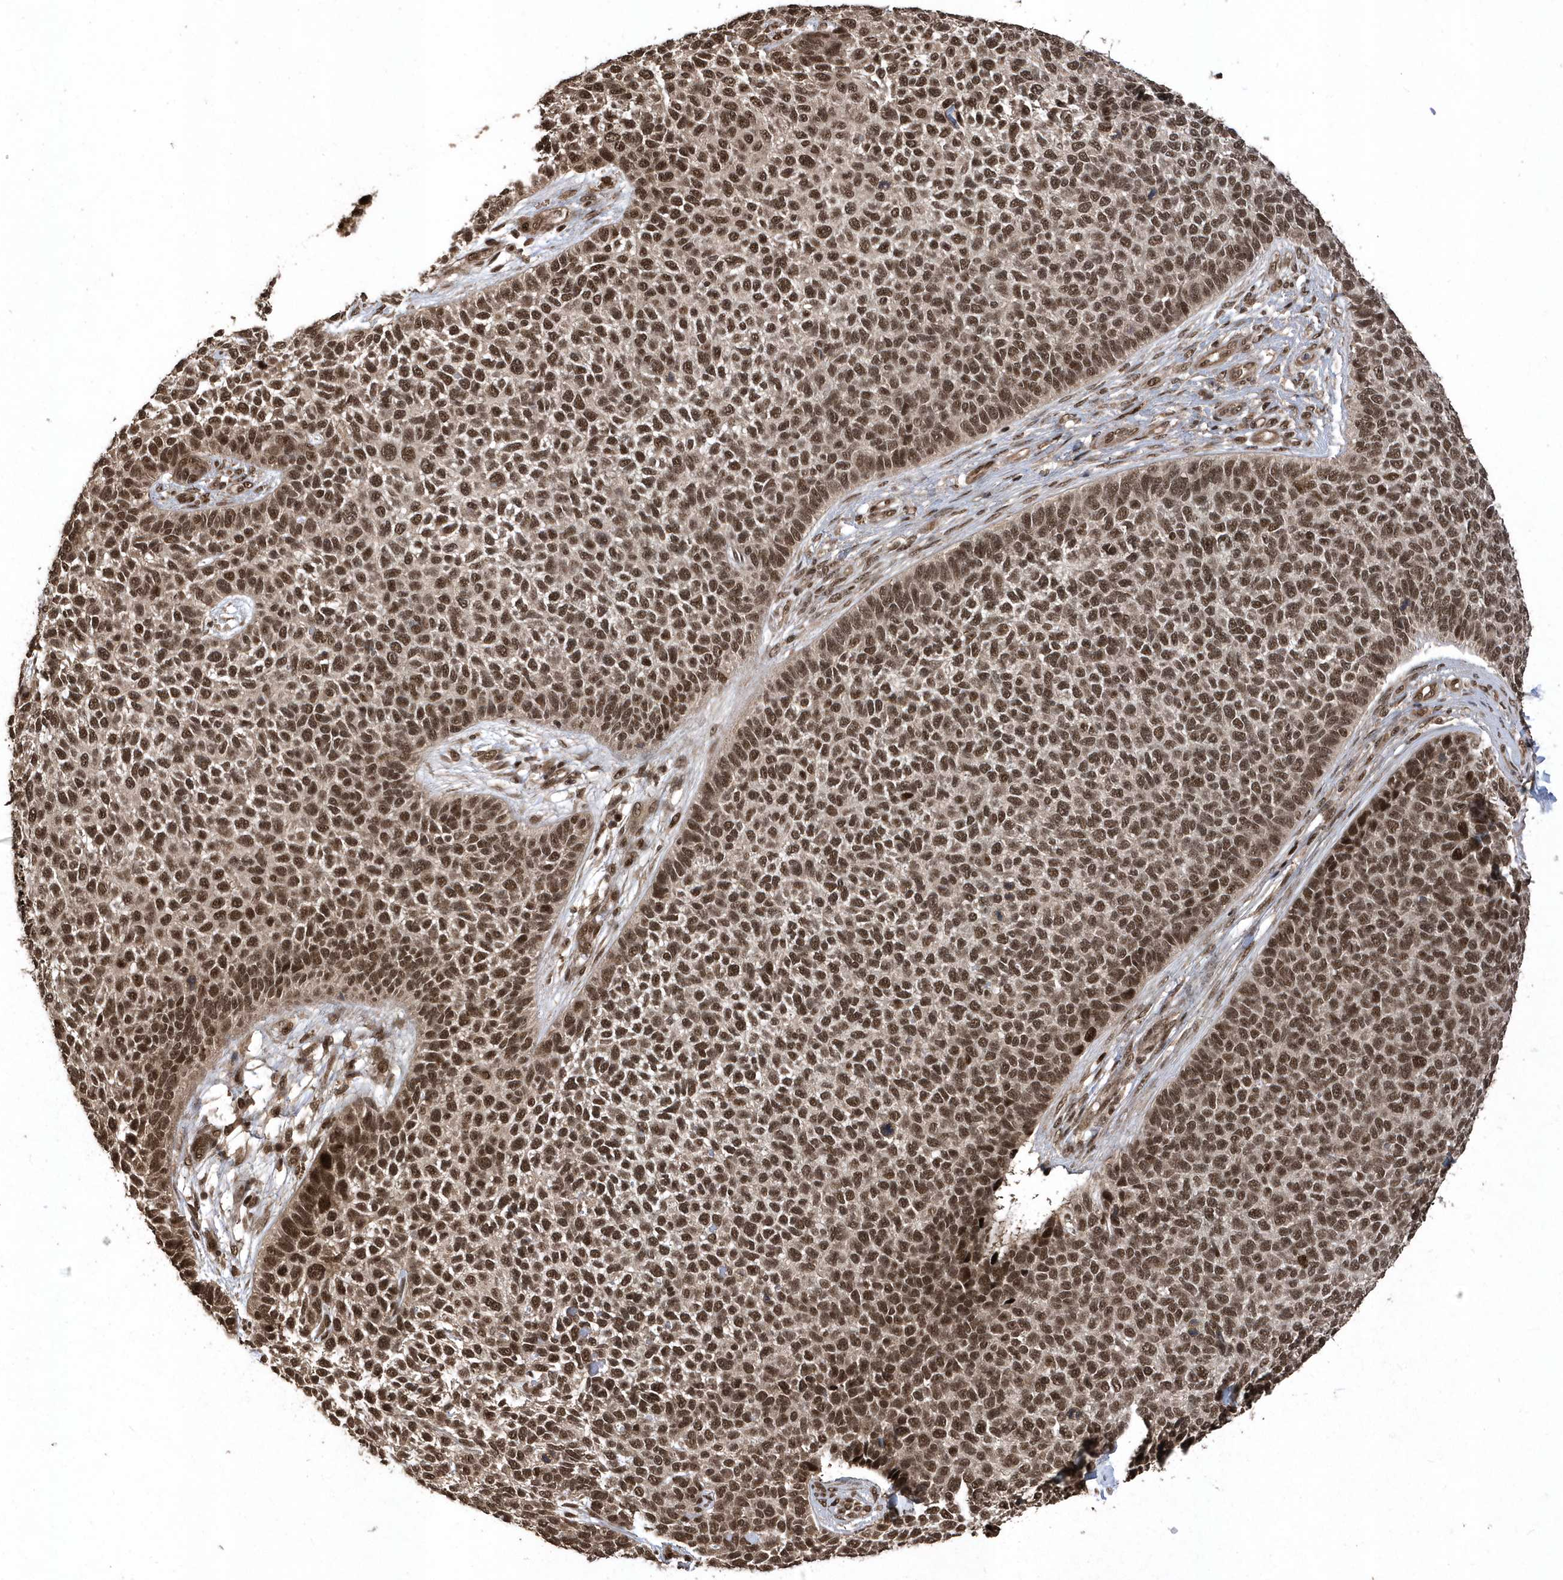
{"staining": {"intensity": "strong", "quantity": ">75%", "location": "nuclear"}, "tissue": "skin cancer", "cell_type": "Tumor cells", "image_type": "cancer", "snomed": [{"axis": "morphology", "description": "Basal cell carcinoma"}, {"axis": "topography", "description": "Skin"}], "caption": "This is a micrograph of IHC staining of basal cell carcinoma (skin), which shows strong staining in the nuclear of tumor cells.", "gene": "INTS12", "patient": {"sex": "female", "age": 84}}